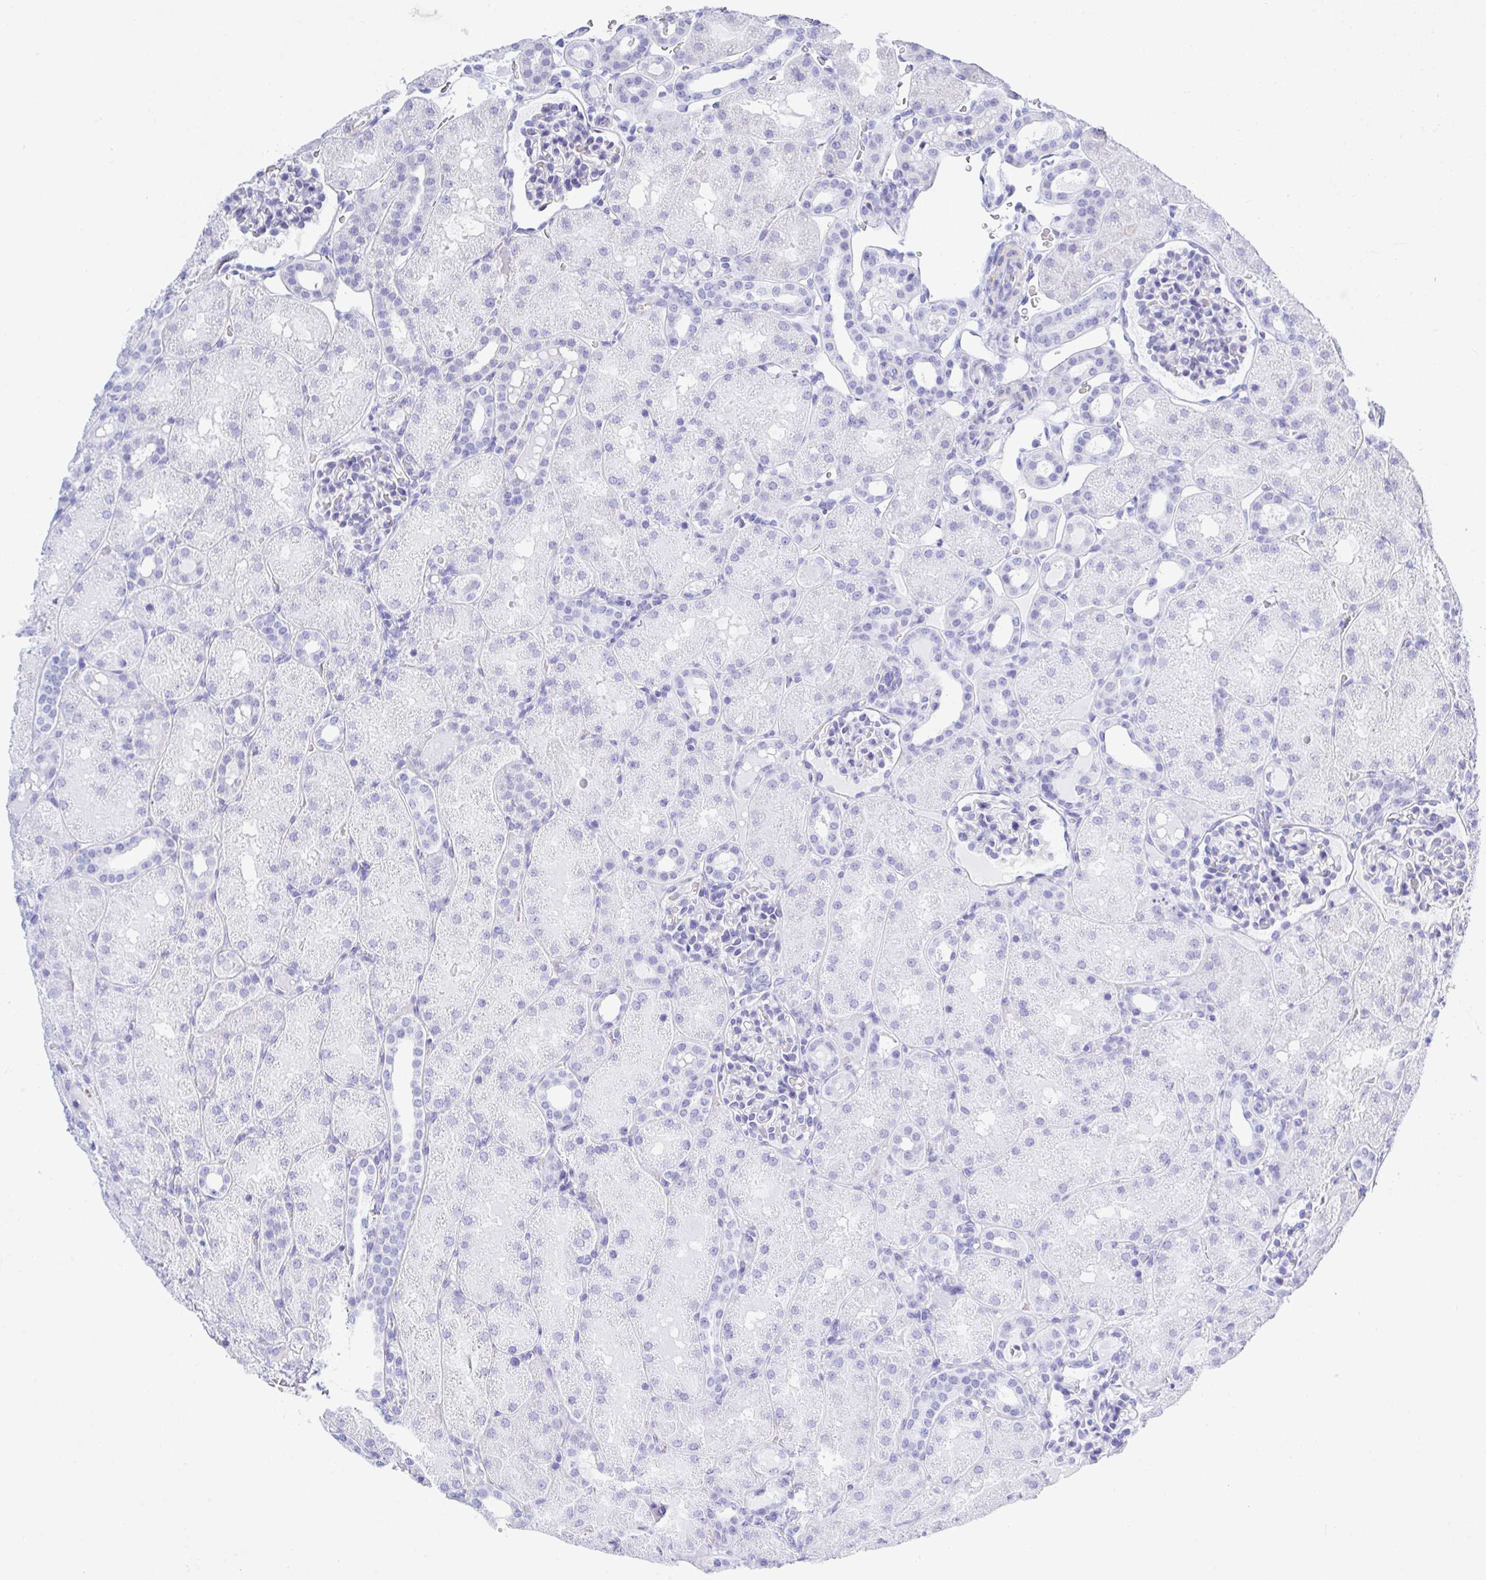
{"staining": {"intensity": "moderate", "quantity": "25%-75%", "location": "cytoplasmic/membranous"}, "tissue": "kidney", "cell_type": "Cells in glomeruli", "image_type": "normal", "snomed": [{"axis": "morphology", "description": "Normal tissue, NOS"}, {"axis": "topography", "description": "Kidney"}], "caption": "Immunohistochemical staining of unremarkable human kidney displays medium levels of moderate cytoplasmic/membranous expression in about 25%-75% of cells in glomeruli. (IHC, brightfield microscopy, high magnification).", "gene": "FRMD3", "patient": {"sex": "male", "age": 2}}